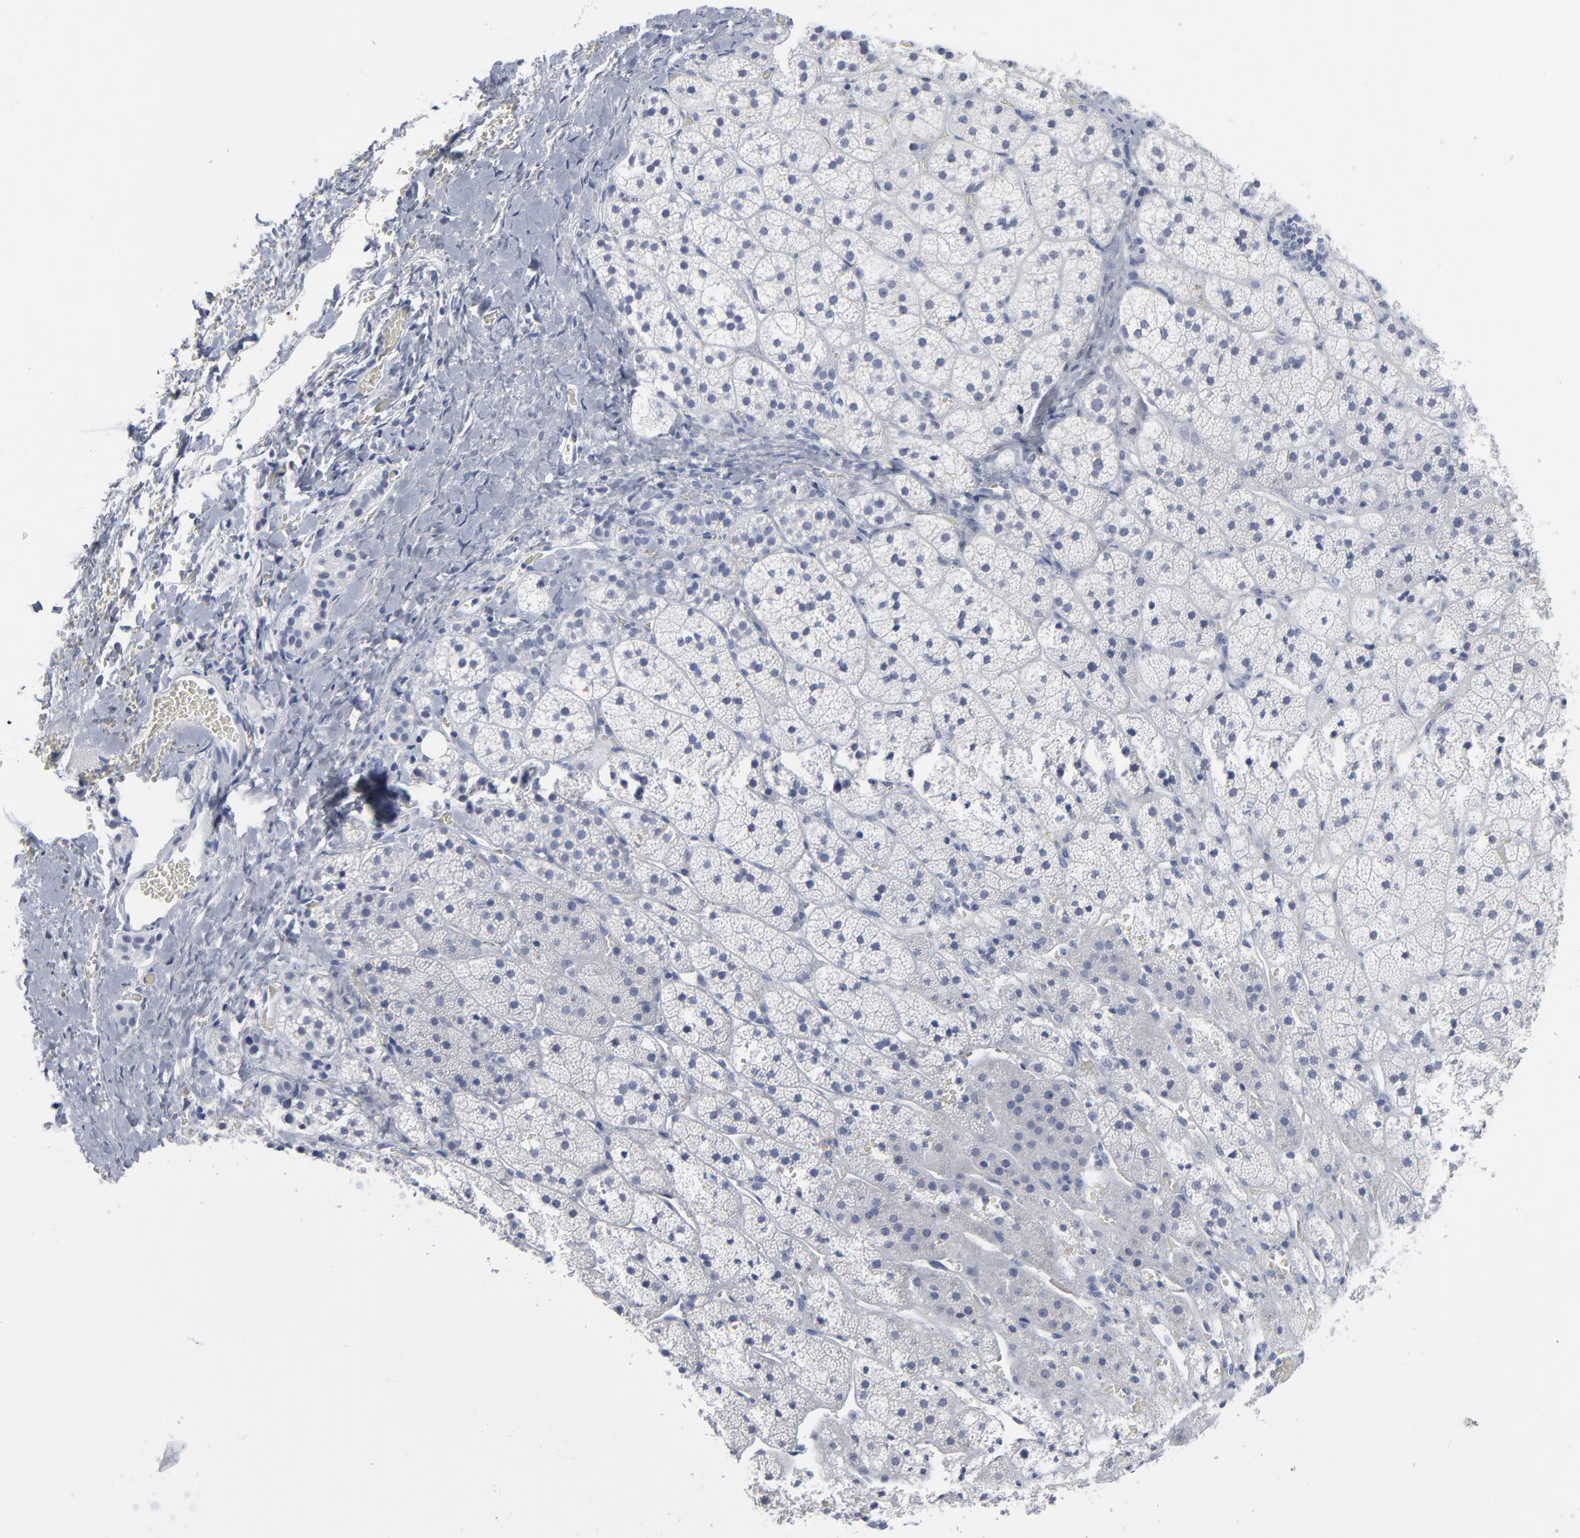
{"staining": {"intensity": "negative", "quantity": "none", "location": "none"}, "tissue": "adrenal gland", "cell_type": "Glandular cells", "image_type": "normal", "snomed": [{"axis": "morphology", "description": "Normal tissue, NOS"}, {"axis": "topography", "description": "Adrenal gland"}], "caption": "DAB (3,3'-diaminobenzidine) immunohistochemical staining of normal human adrenal gland demonstrates no significant staining in glandular cells.", "gene": "PAGE1", "patient": {"sex": "female", "age": 44}}